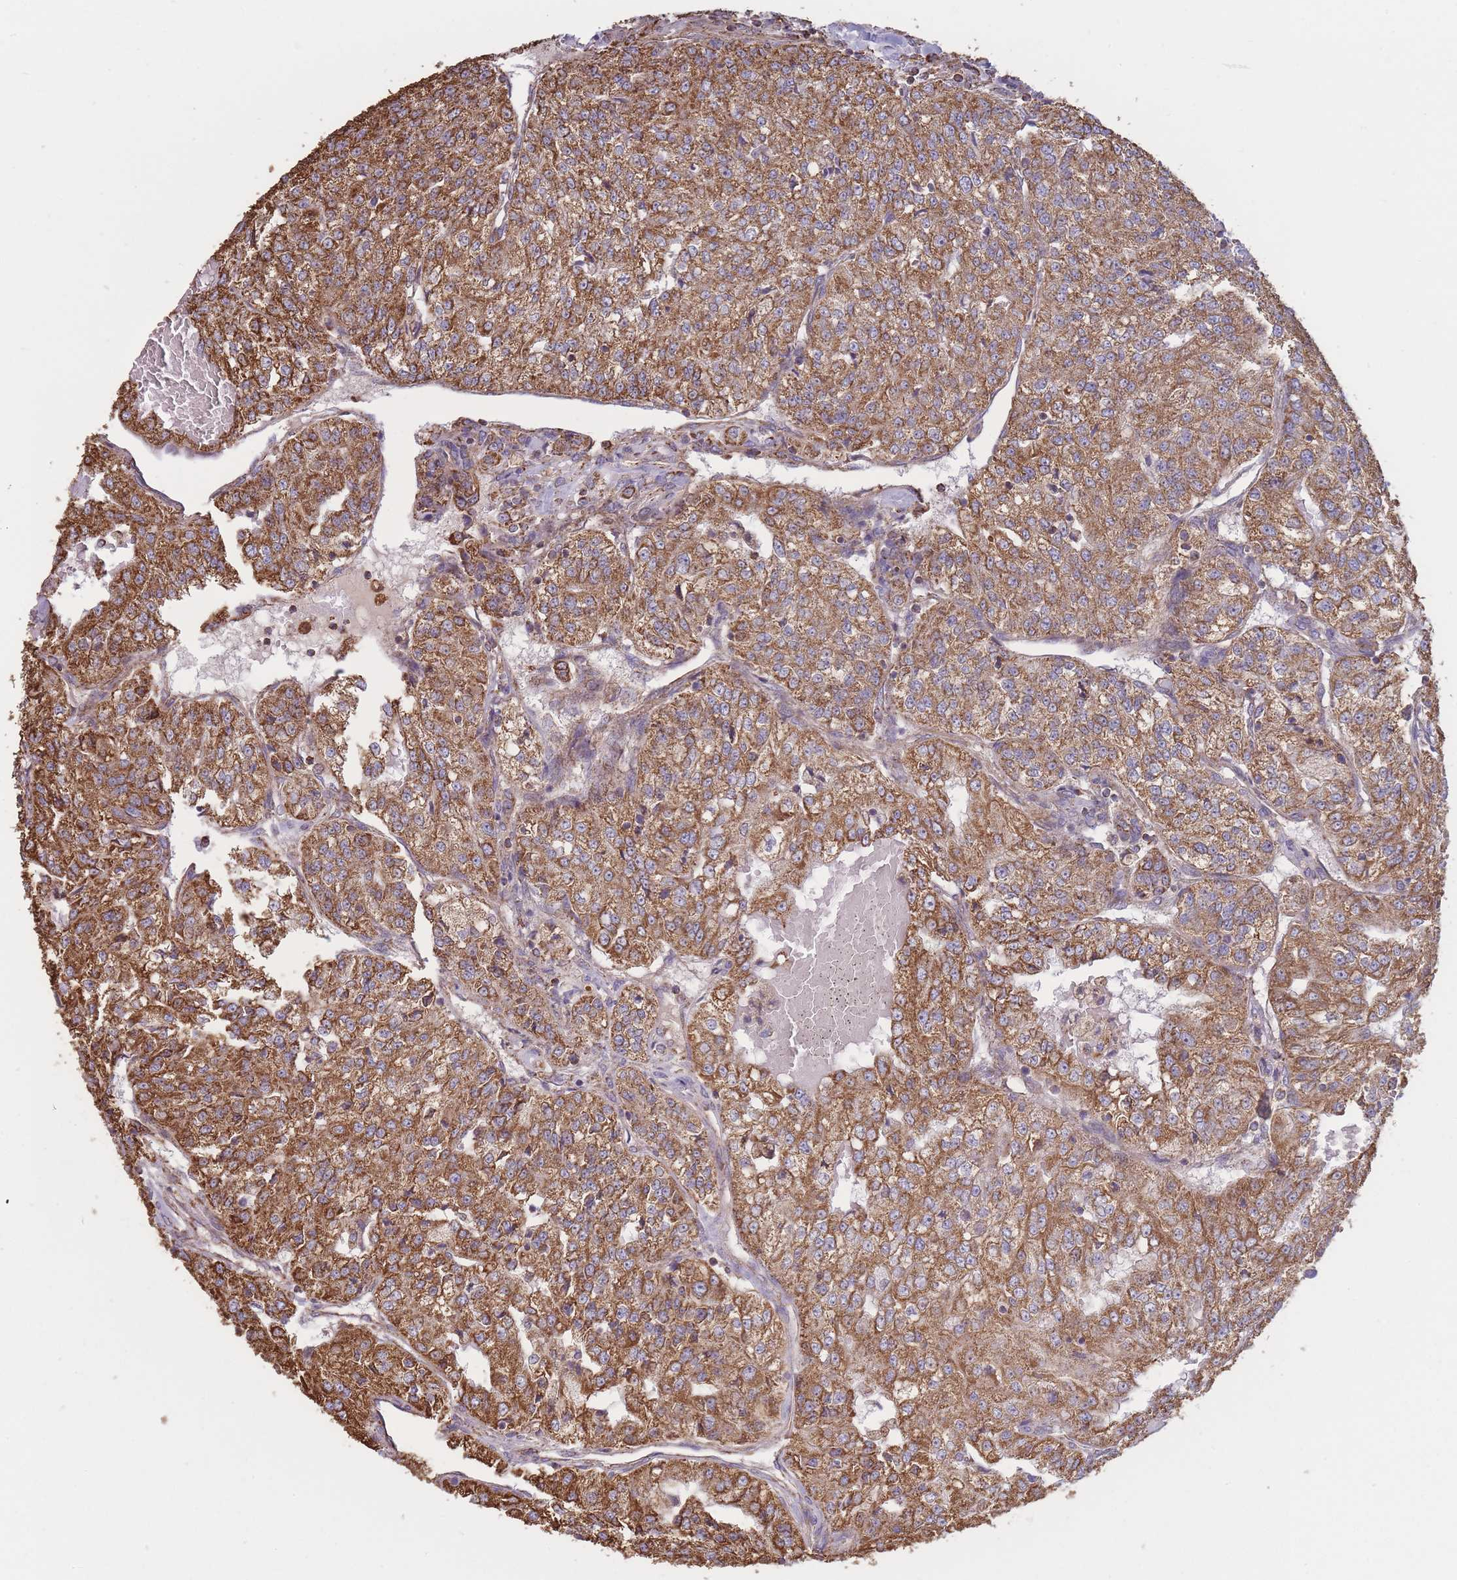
{"staining": {"intensity": "strong", "quantity": ">75%", "location": "cytoplasmic/membranous"}, "tissue": "renal cancer", "cell_type": "Tumor cells", "image_type": "cancer", "snomed": [{"axis": "morphology", "description": "Adenocarcinoma, NOS"}, {"axis": "topography", "description": "Kidney"}], "caption": "Immunohistochemical staining of human renal adenocarcinoma exhibits high levels of strong cytoplasmic/membranous protein staining in approximately >75% of tumor cells. (DAB (3,3'-diaminobenzidine) = brown stain, brightfield microscopy at high magnification).", "gene": "KIF16B", "patient": {"sex": "female", "age": 63}}